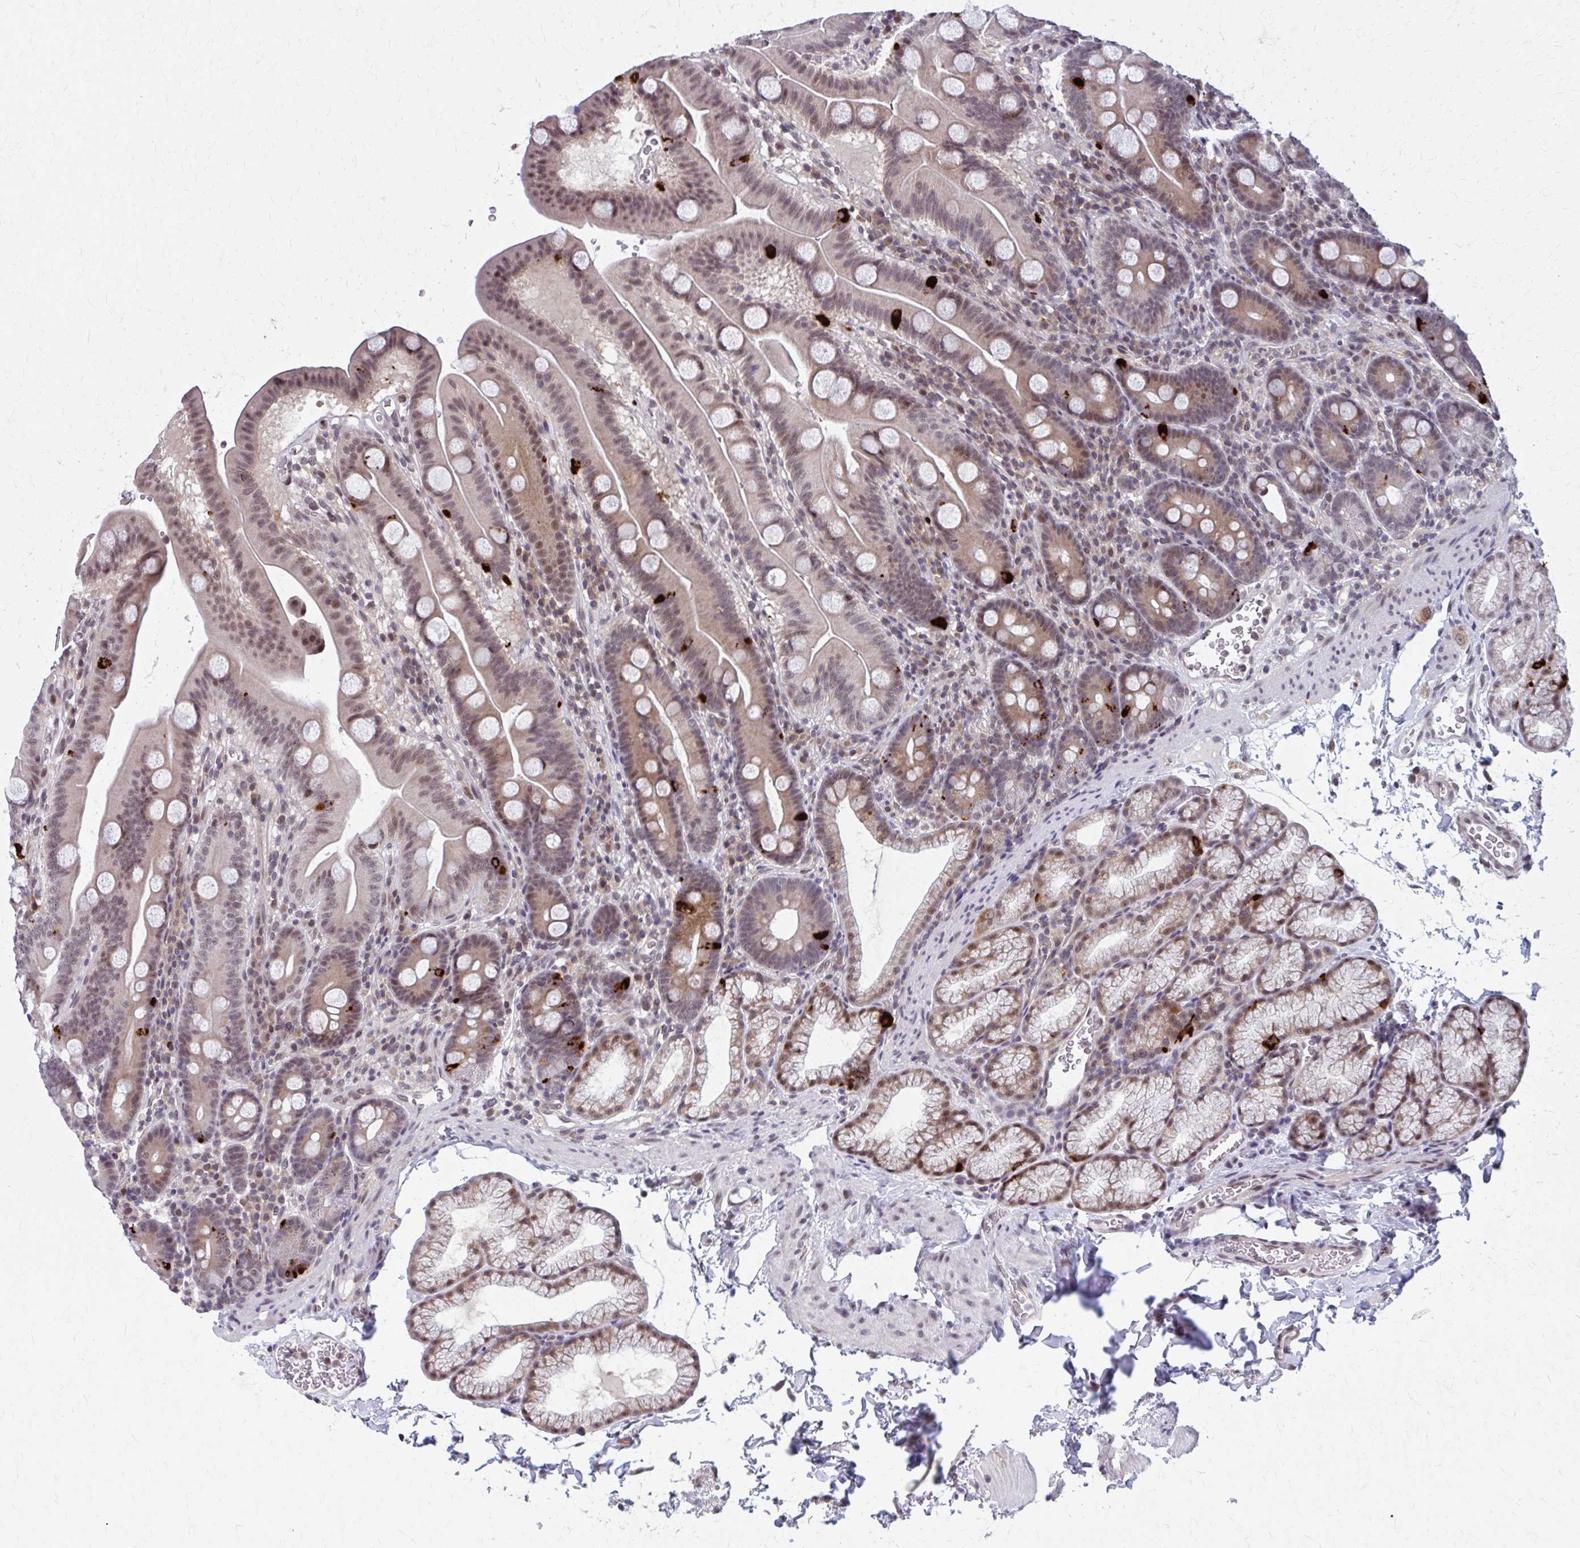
{"staining": {"intensity": "moderate", "quantity": ">75%", "location": "cytoplasmic/membranous,nuclear"}, "tissue": "duodenum", "cell_type": "Glandular cells", "image_type": "normal", "snomed": [{"axis": "morphology", "description": "Normal tissue, NOS"}, {"axis": "topography", "description": "Duodenum"}], "caption": "Immunohistochemistry (IHC) histopathology image of benign duodenum: duodenum stained using immunohistochemistry demonstrates medium levels of moderate protein expression localized specifically in the cytoplasmic/membranous,nuclear of glandular cells, appearing as a cytoplasmic/membranous,nuclear brown color.", "gene": "SETBP1", "patient": {"sex": "male", "age": 59}}